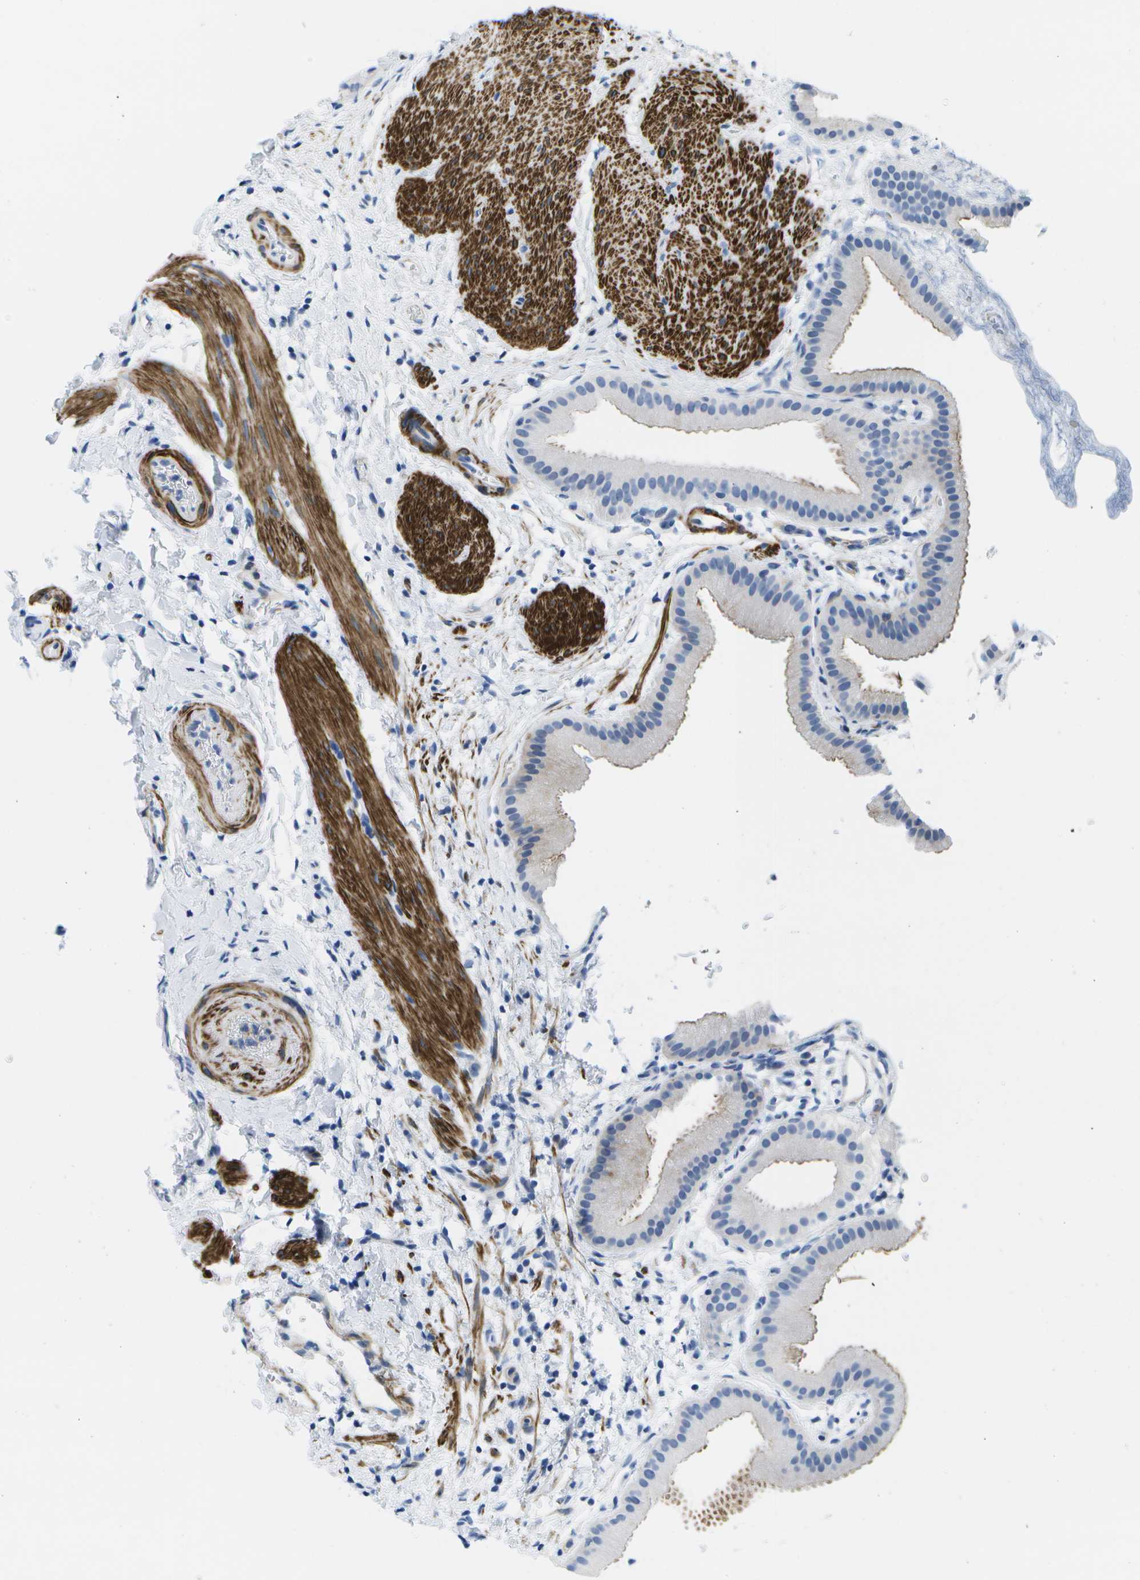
{"staining": {"intensity": "moderate", "quantity": "<25%", "location": "cytoplasmic/membranous"}, "tissue": "gallbladder", "cell_type": "Glandular cells", "image_type": "normal", "snomed": [{"axis": "morphology", "description": "Normal tissue, NOS"}, {"axis": "topography", "description": "Gallbladder"}], "caption": "DAB (3,3'-diaminobenzidine) immunohistochemical staining of unremarkable gallbladder demonstrates moderate cytoplasmic/membranous protein staining in approximately <25% of glandular cells. (Stains: DAB in brown, nuclei in blue, Microscopy: brightfield microscopy at high magnification).", "gene": "ADGRG6", "patient": {"sex": "female", "age": 64}}